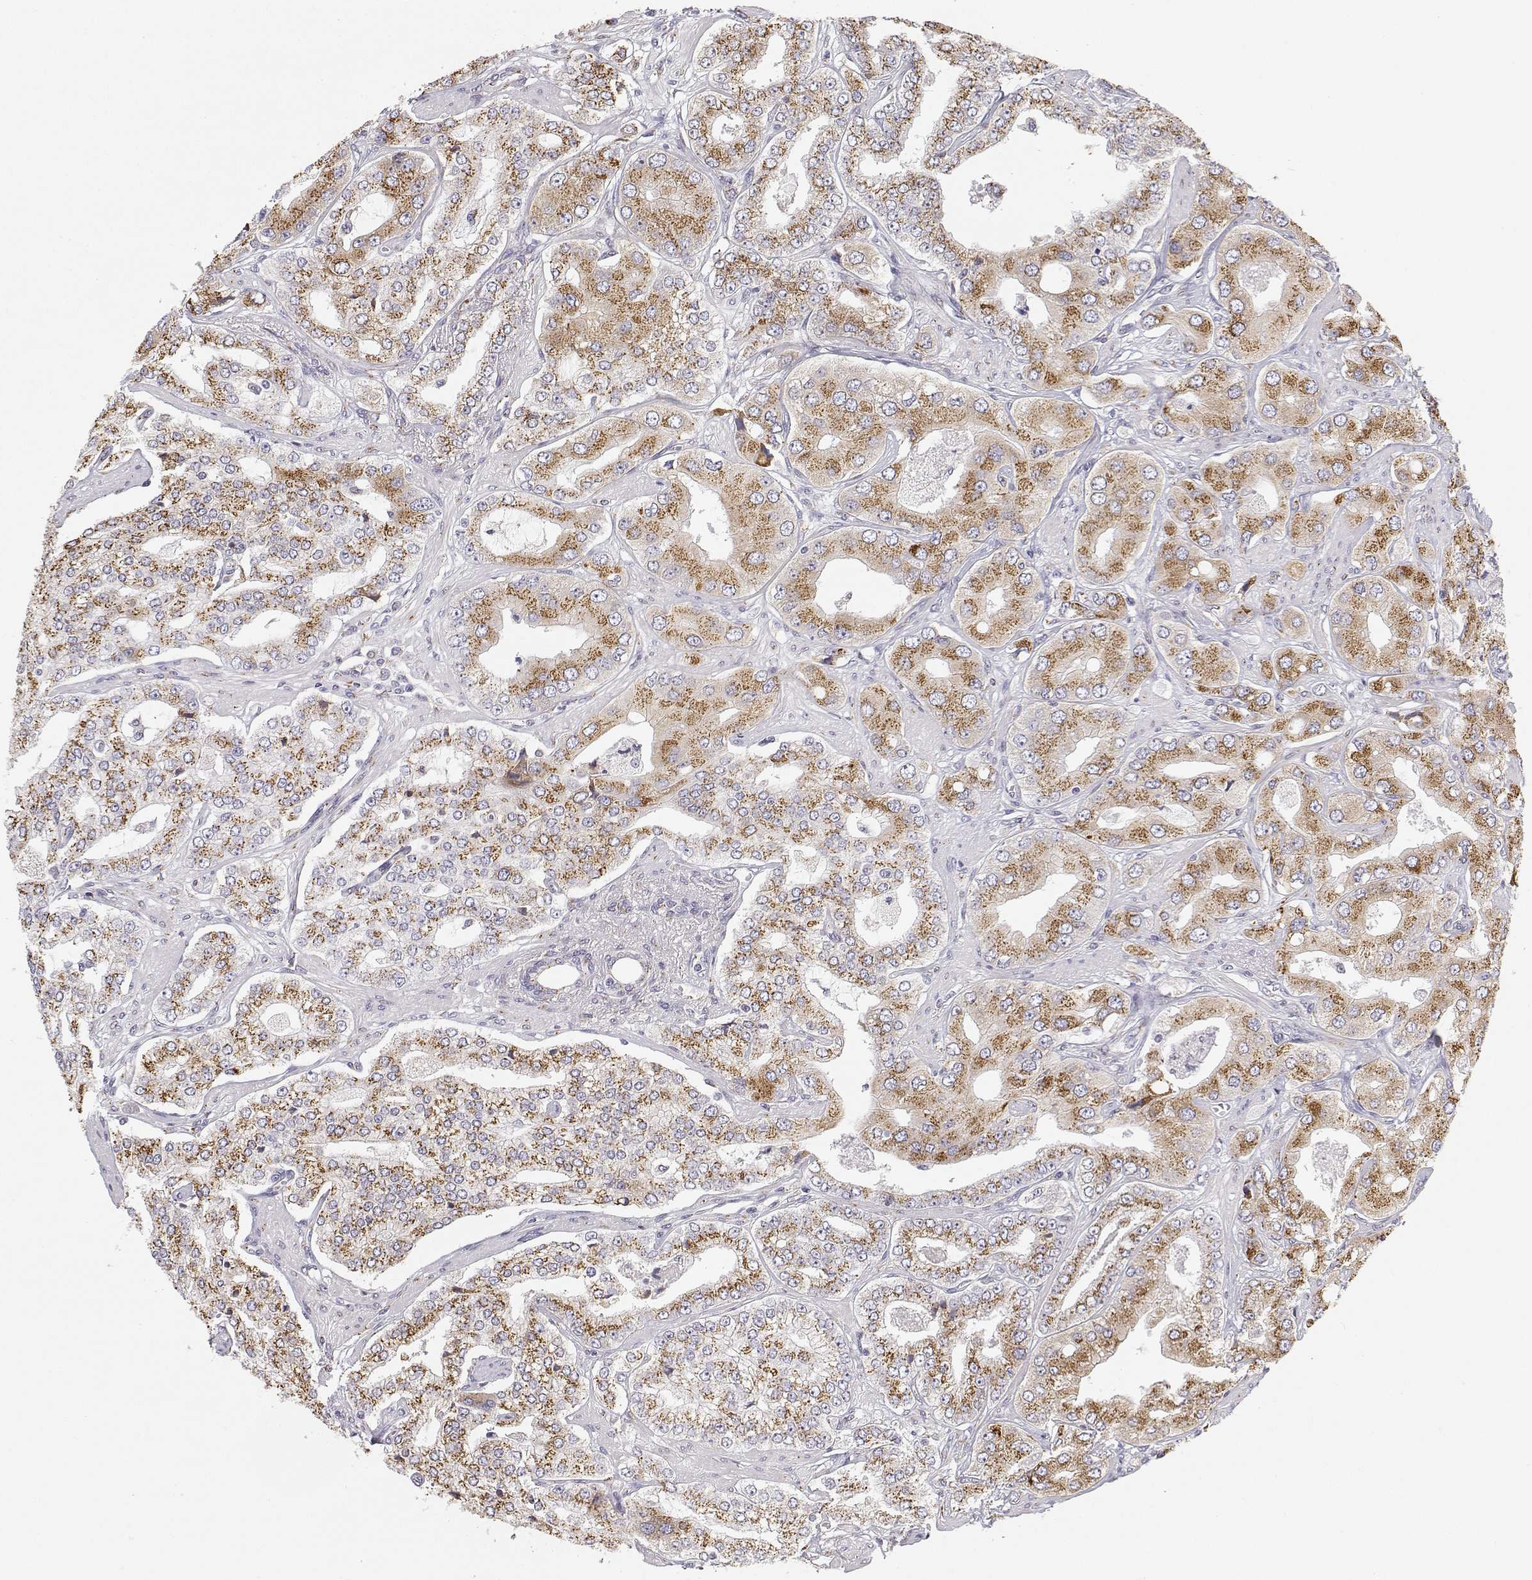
{"staining": {"intensity": "moderate", "quantity": ">75%", "location": "cytoplasmic/membranous"}, "tissue": "prostate cancer", "cell_type": "Tumor cells", "image_type": "cancer", "snomed": [{"axis": "morphology", "description": "Adenocarcinoma, Low grade"}, {"axis": "topography", "description": "Prostate"}], "caption": "An immunohistochemistry photomicrograph of neoplastic tissue is shown. Protein staining in brown shows moderate cytoplasmic/membranous positivity in prostate cancer (adenocarcinoma (low-grade)) within tumor cells.", "gene": "STARD13", "patient": {"sex": "male", "age": 60}}